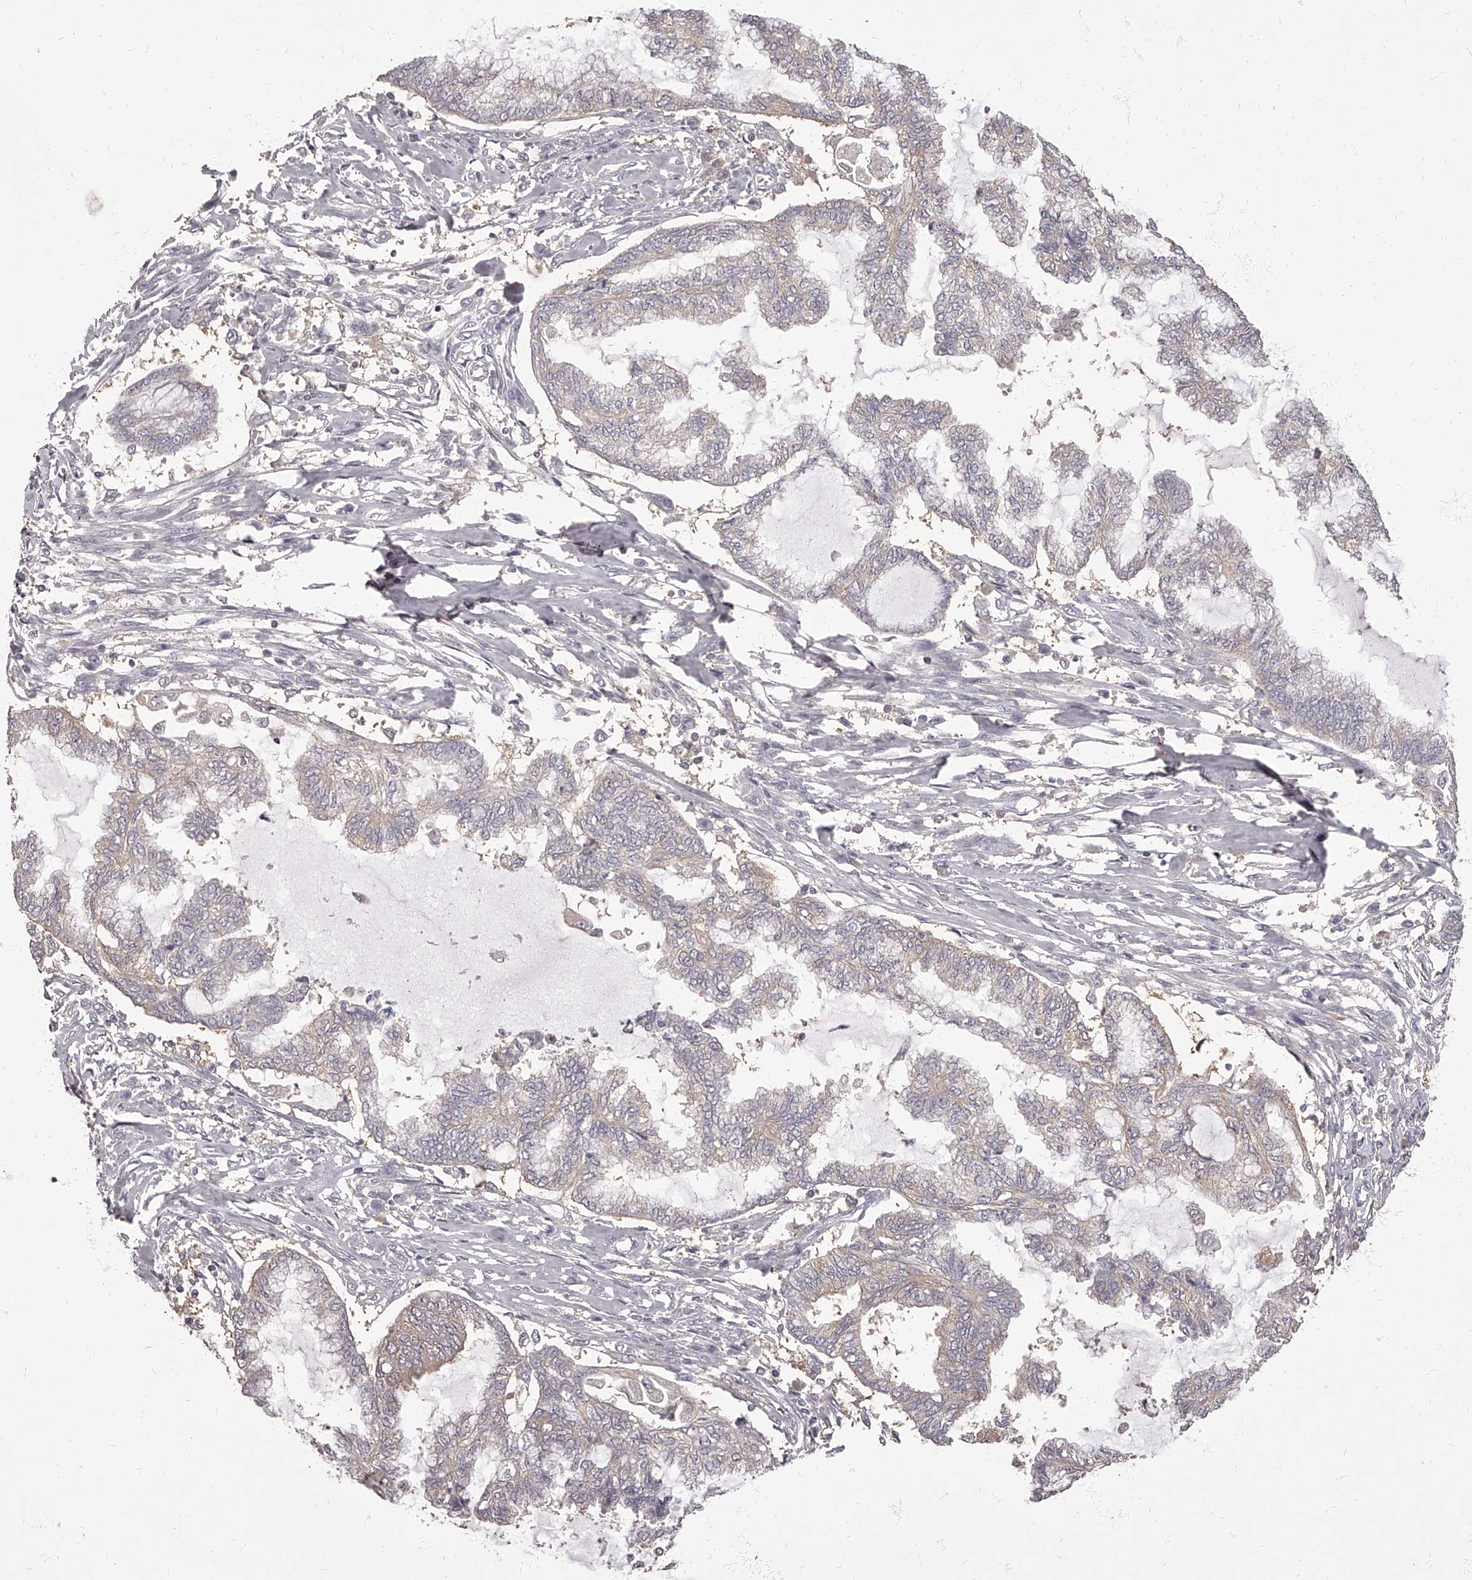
{"staining": {"intensity": "negative", "quantity": "none", "location": "none"}, "tissue": "endometrial cancer", "cell_type": "Tumor cells", "image_type": "cancer", "snomed": [{"axis": "morphology", "description": "Adenocarcinoma, NOS"}, {"axis": "topography", "description": "Endometrium"}], "caption": "This is a image of IHC staining of endometrial adenocarcinoma, which shows no positivity in tumor cells.", "gene": "APEH", "patient": {"sex": "female", "age": 86}}